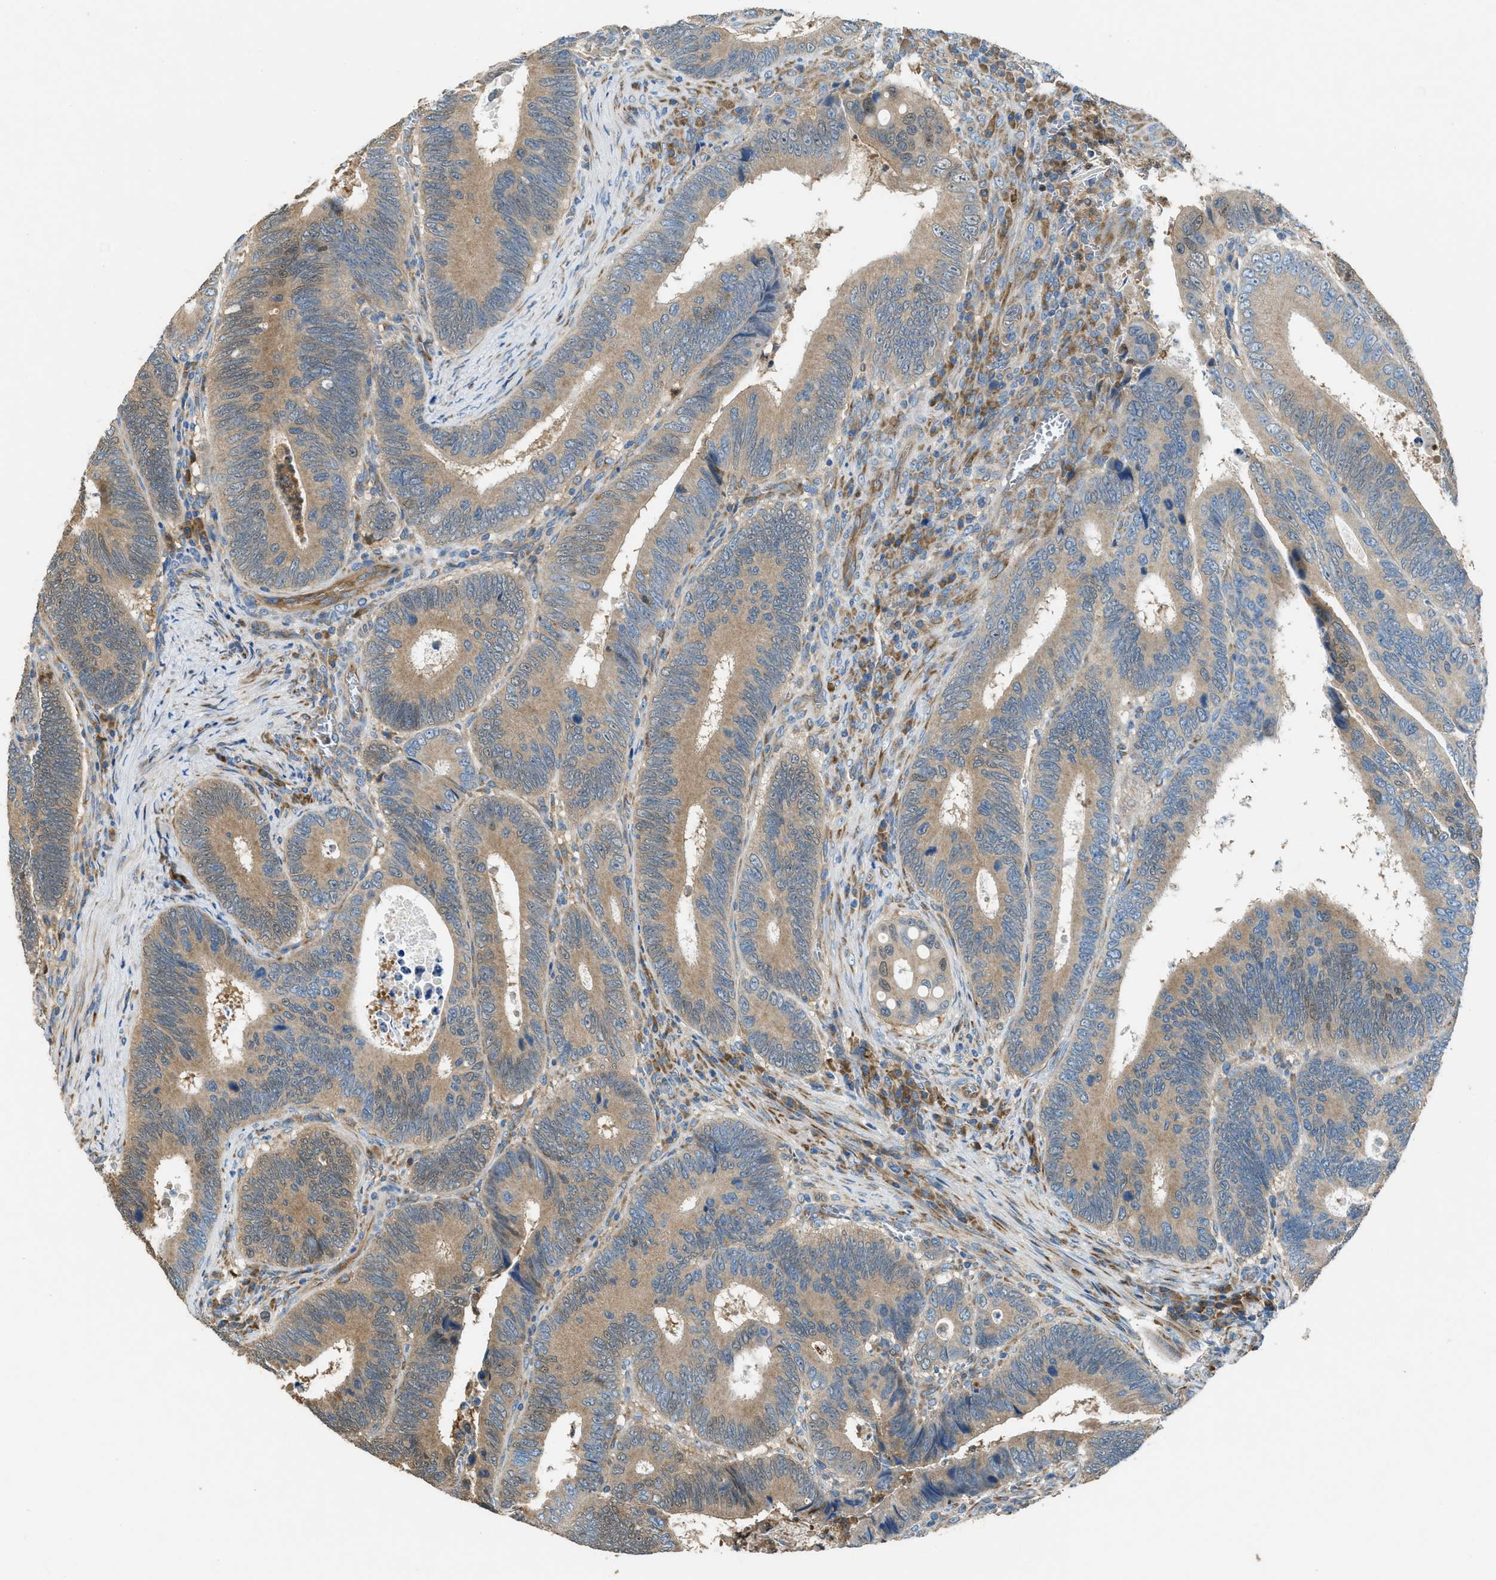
{"staining": {"intensity": "moderate", "quantity": ">75%", "location": "cytoplasmic/membranous"}, "tissue": "colorectal cancer", "cell_type": "Tumor cells", "image_type": "cancer", "snomed": [{"axis": "morphology", "description": "Inflammation, NOS"}, {"axis": "morphology", "description": "Adenocarcinoma, NOS"}, {"axis": "topography", "description": "Colon"}], "caption": "The immunohistochemical stain highlights moderate cytoplasmic/membranous expression in tumor cells of colorectal adenocarcinoma tissue.", "gene": "GIMAP8", "patient": {"sex": "male", "age": 72}}